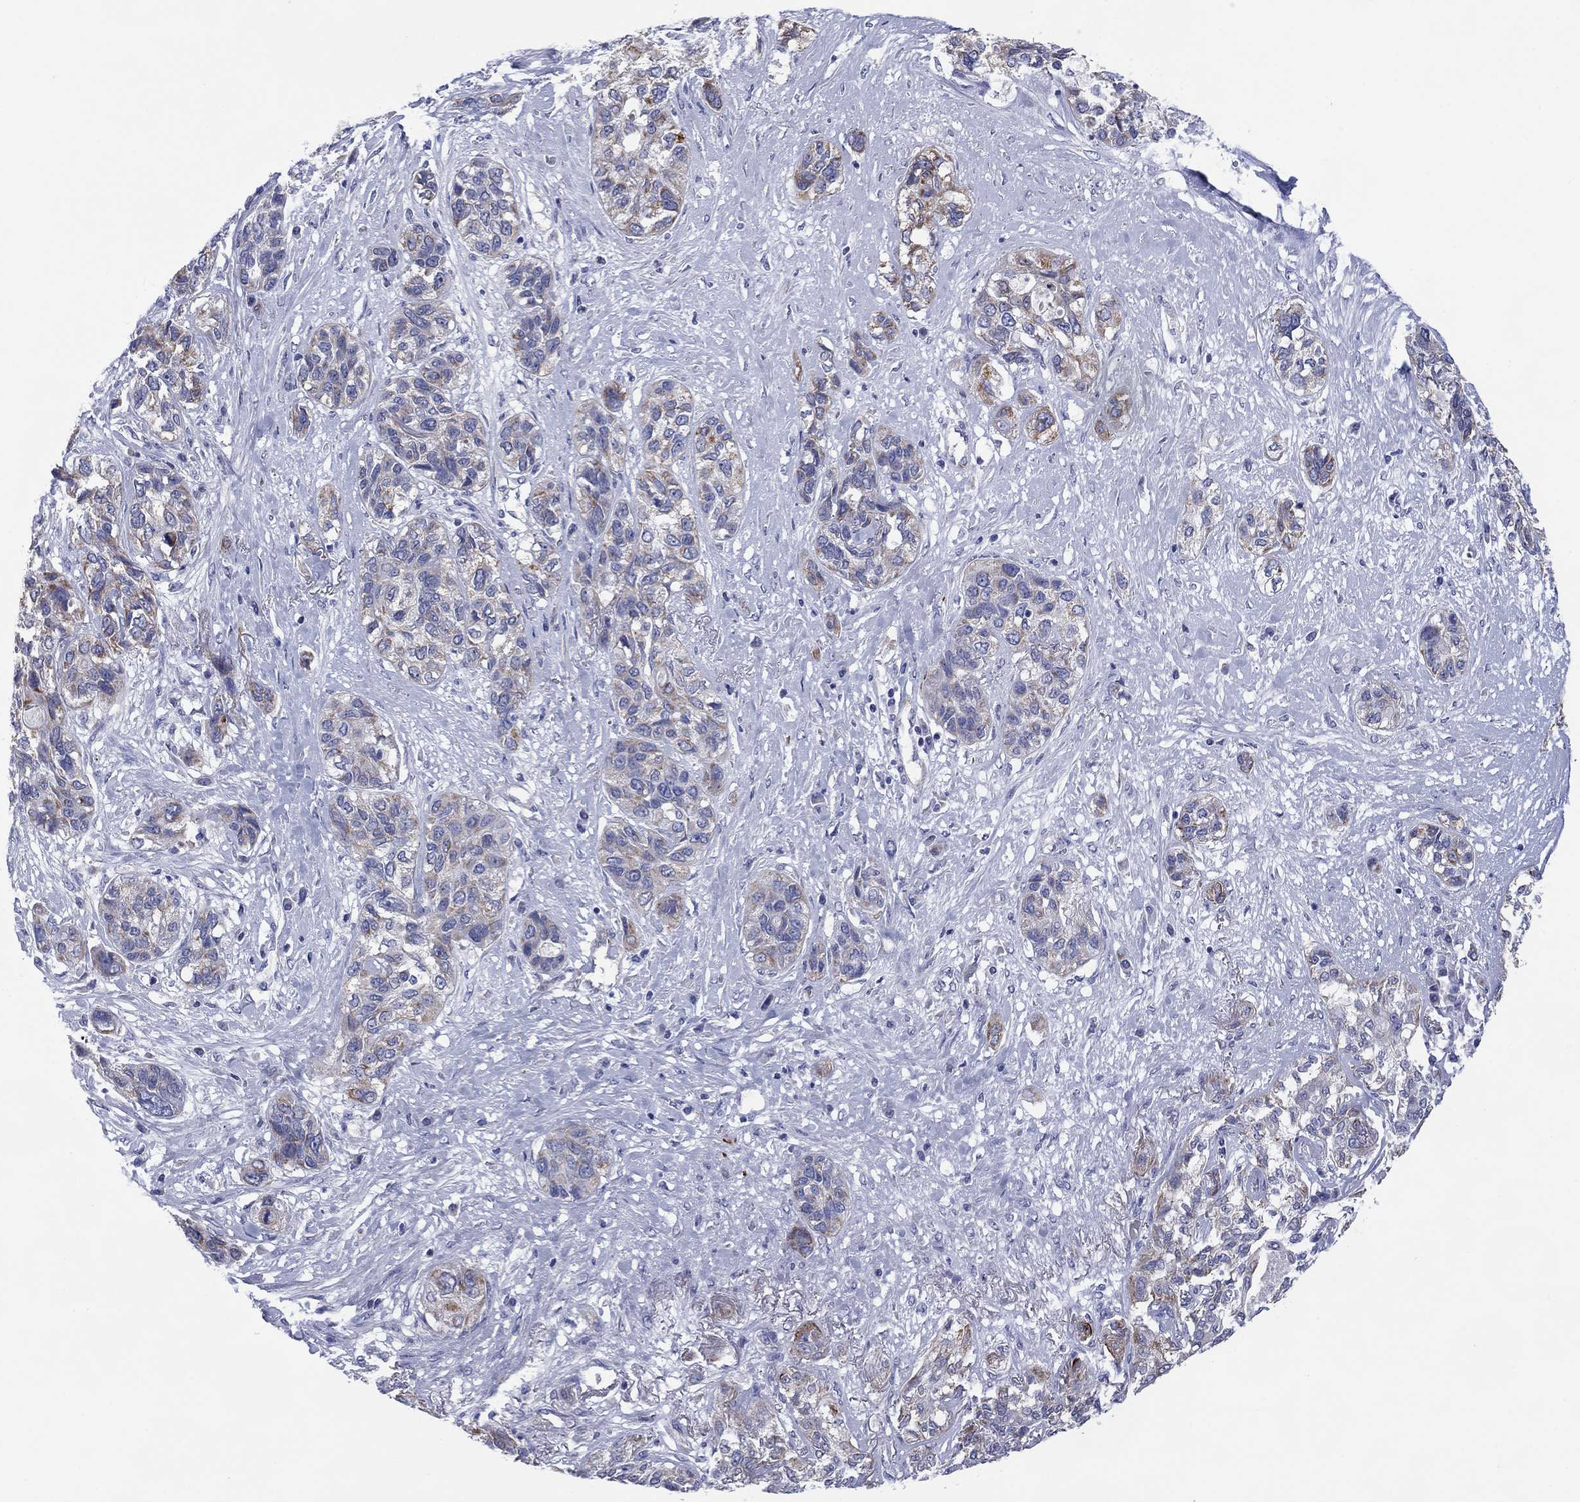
{"staining": {"intensity": "moderate", "quantity": "<25%", "location": "cytoplasmic/membranous"}, "tissue": "lung cancer", "cell_type": "Tumor cells", "image_type": "cancer", "snomed": [{"axis": "morphology", "description": "Squamous cell carcinoma, NOS"}, {"axis": "topography", "description": "Lung"}], "caption": "Lung cancer (squamous cell carcinoma) stained with a brown dye exhibits moderate cytoplasmic/membranous positive staining in about <25% of tumor cells.", "gene": "MGST3", "patient": {"sex": "female", "age": 70}}